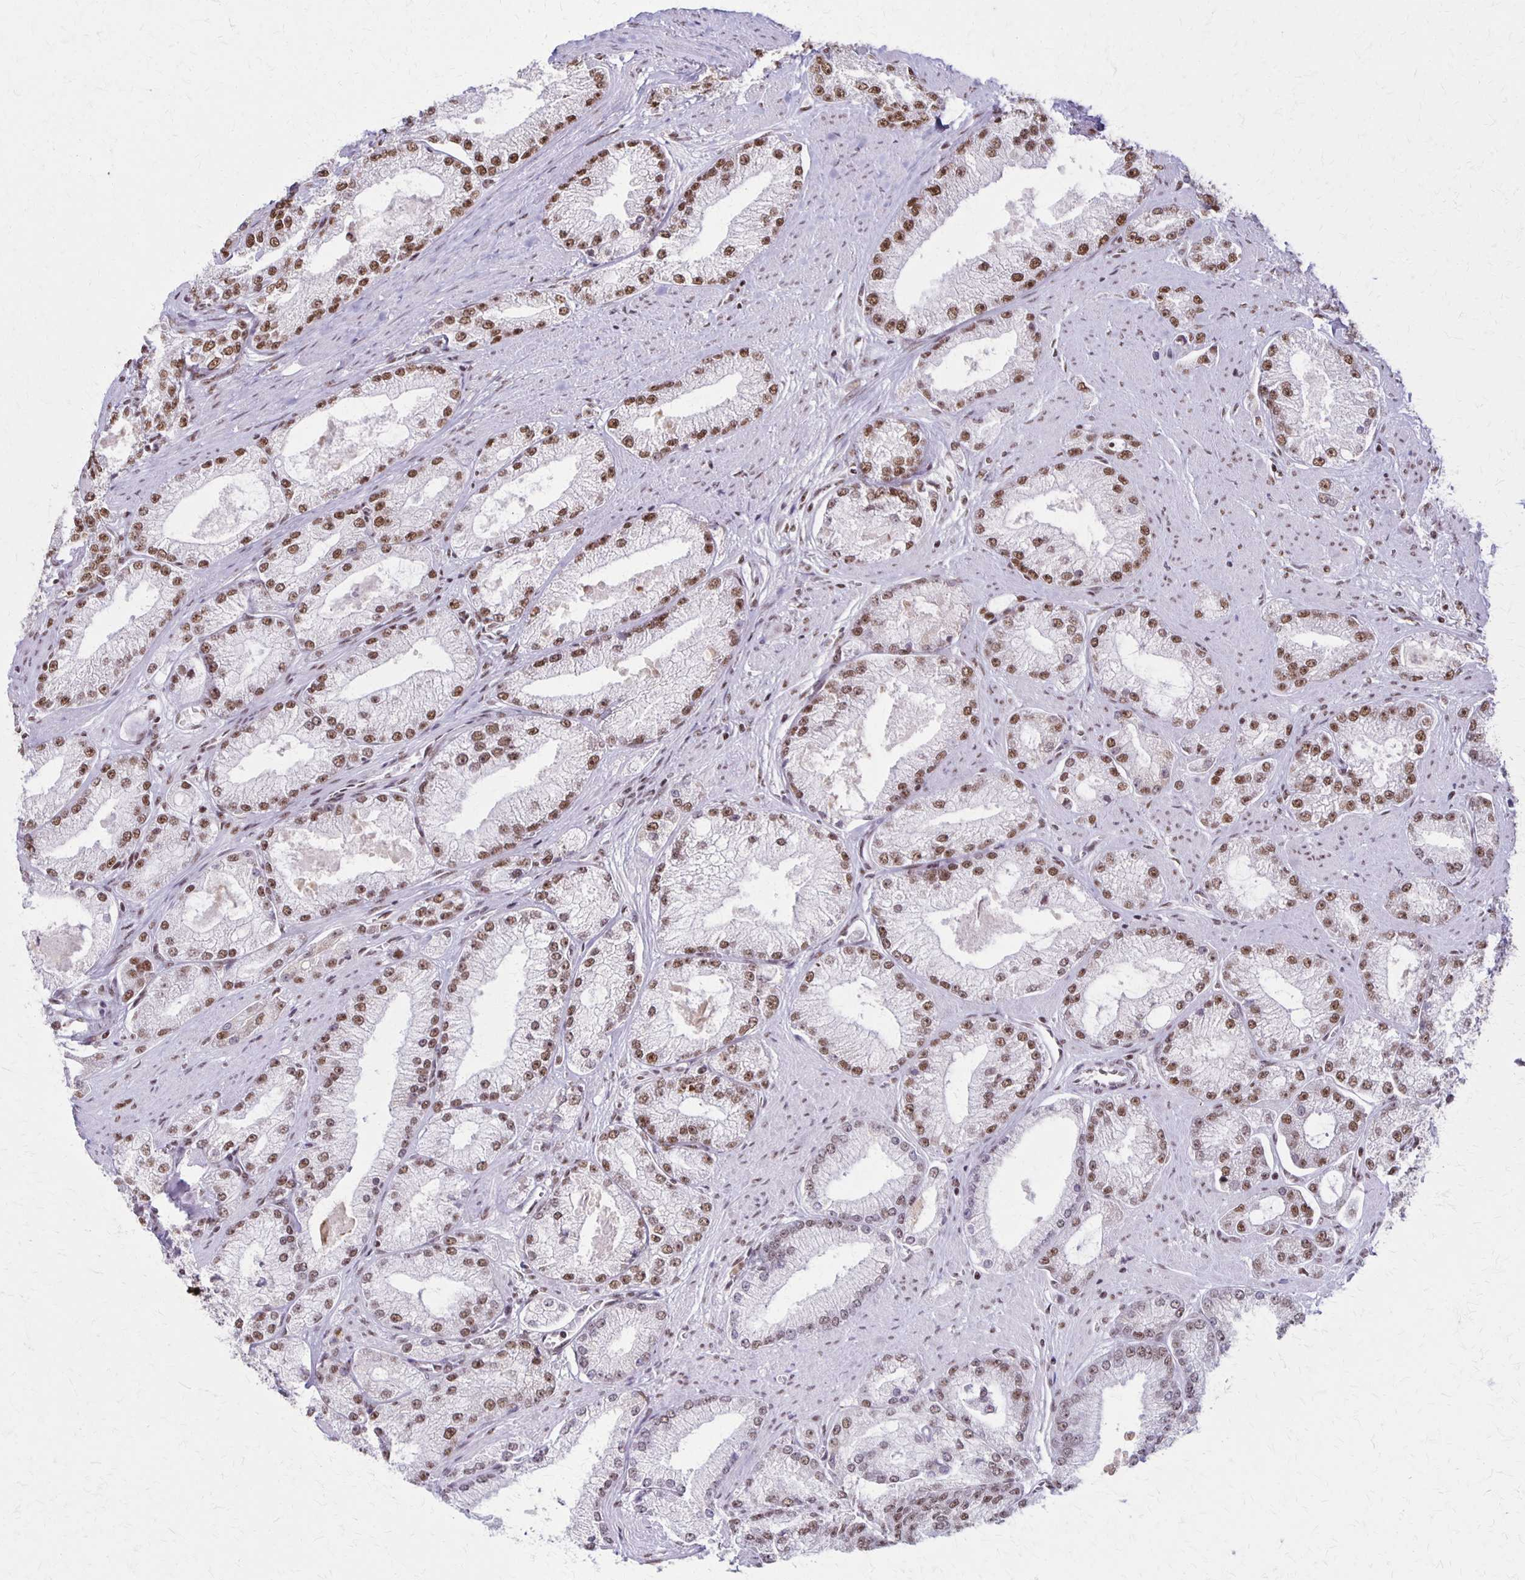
{"staining": {"intensity": "moderate", "quantity": ">75%", "location": "nuclear"}, "tissue": "prostate cancer", "cell_type": "Tumor cells", "image_type": "cancer", "snomed": [{"axis": "morphology", "description": "Adenocarcinoma, High grade"}, {"axis": "topography", "description": "Prostate"}], "caption": "A medium amount of moderate nuclear staining is identified in about >75% of tumor cells in prostate adenocarcinoma (high-grade) tissue.", "gene": "XRCC6", "patient": {"sex": "male", "age": 68}}